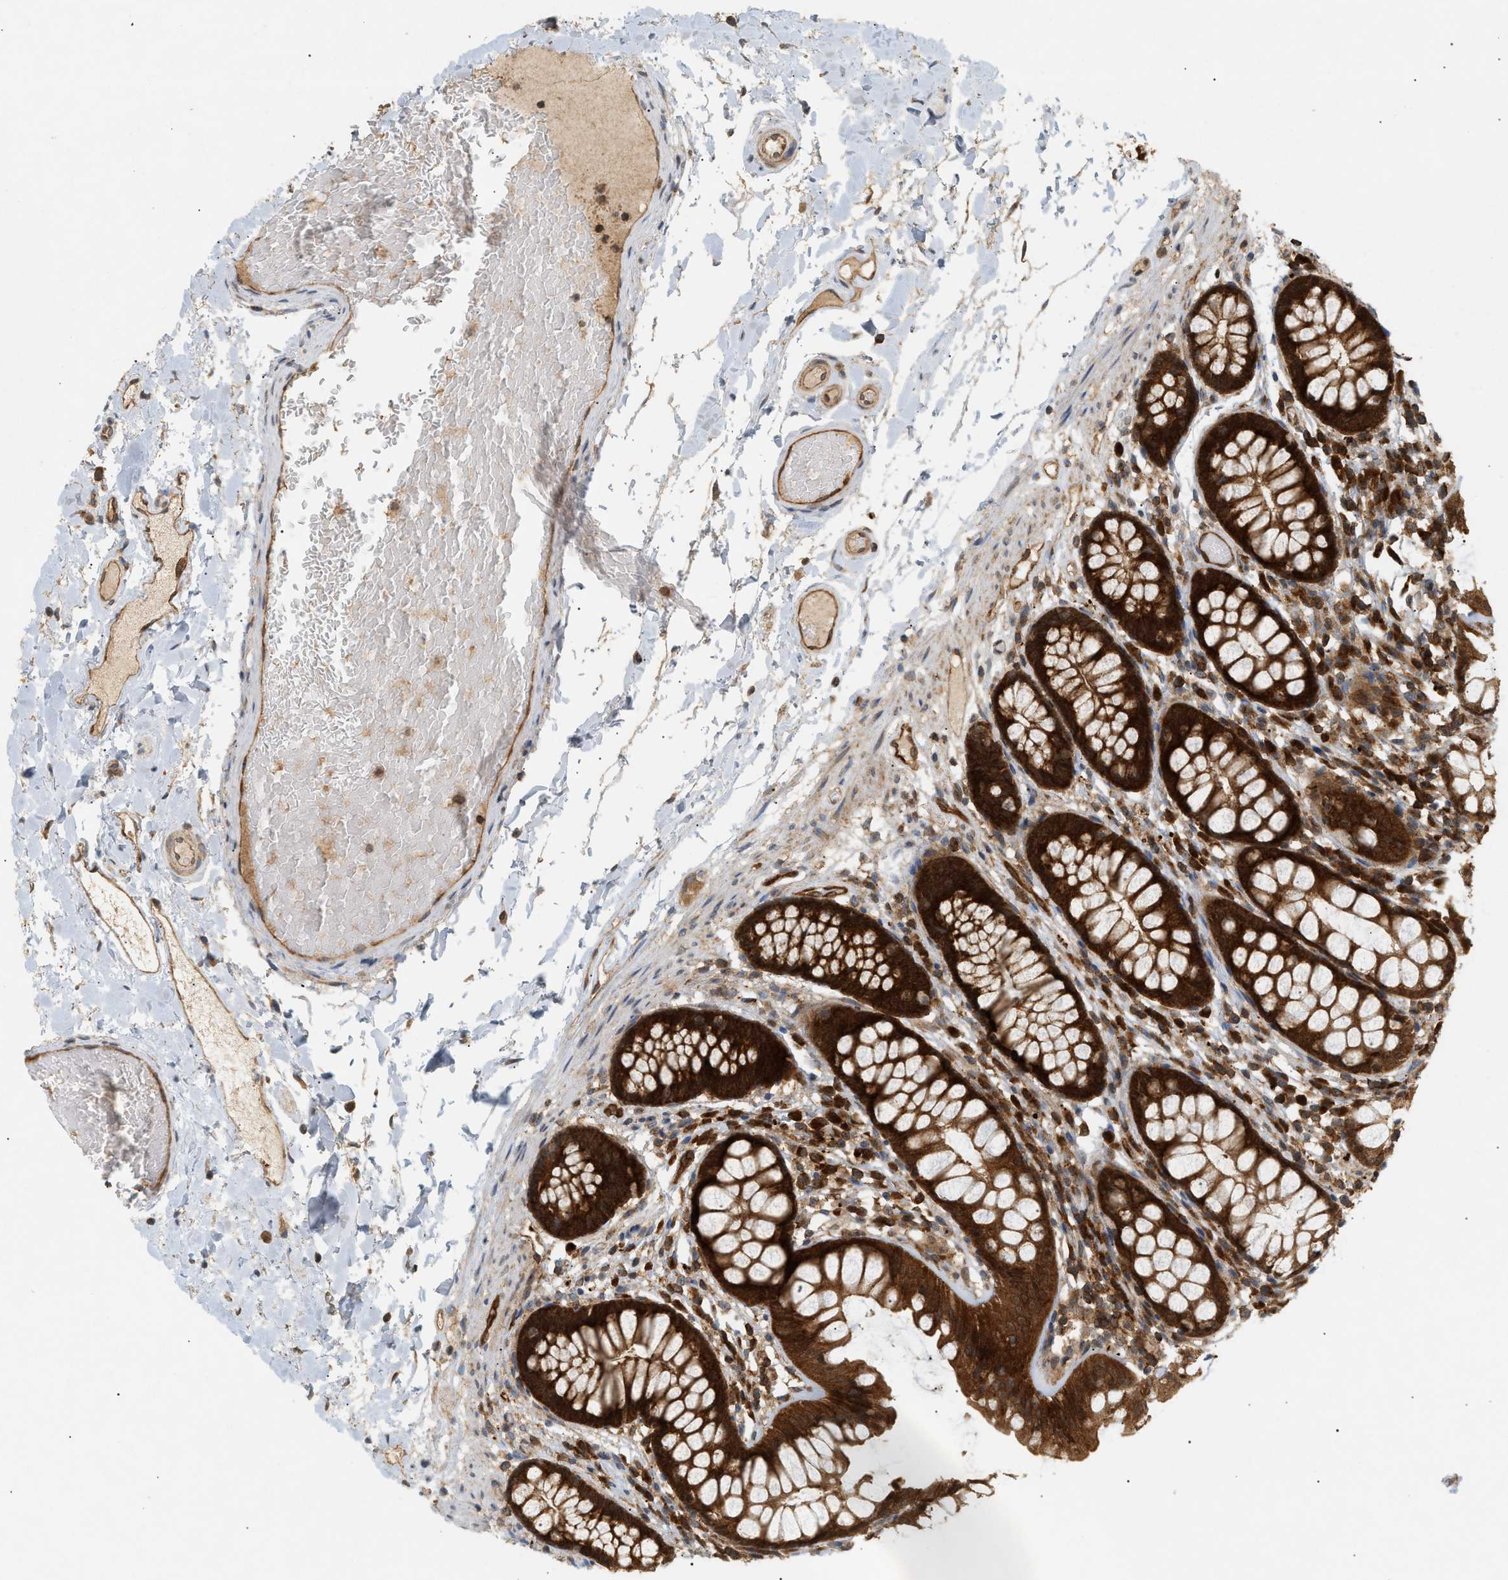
{"staining": {"intensity": "moderate", "quantity": ">75%", "location": "cytoplasmic/membranous"}, "tissue": "colon", "cell_type": "Endothelial cells", "image_type": "normal", "snomed": [{"axis": "morphology", "description": "Normal tissue, NOS"}, {"axis": "topography", "description": "Colon"}], "caption": "A brown stain highlights moderate cytoplasmic/membranous positivity of a protein in endothelial cells of unremarkable human colon. (Stains: DAB (3,3'-diaminobenzidine) in brown, nuclei in blue, Microscopy: brightfield microscopy at high magnification).", "gene": "SHC1", "patient": {"sex": "female", "age": 56}}